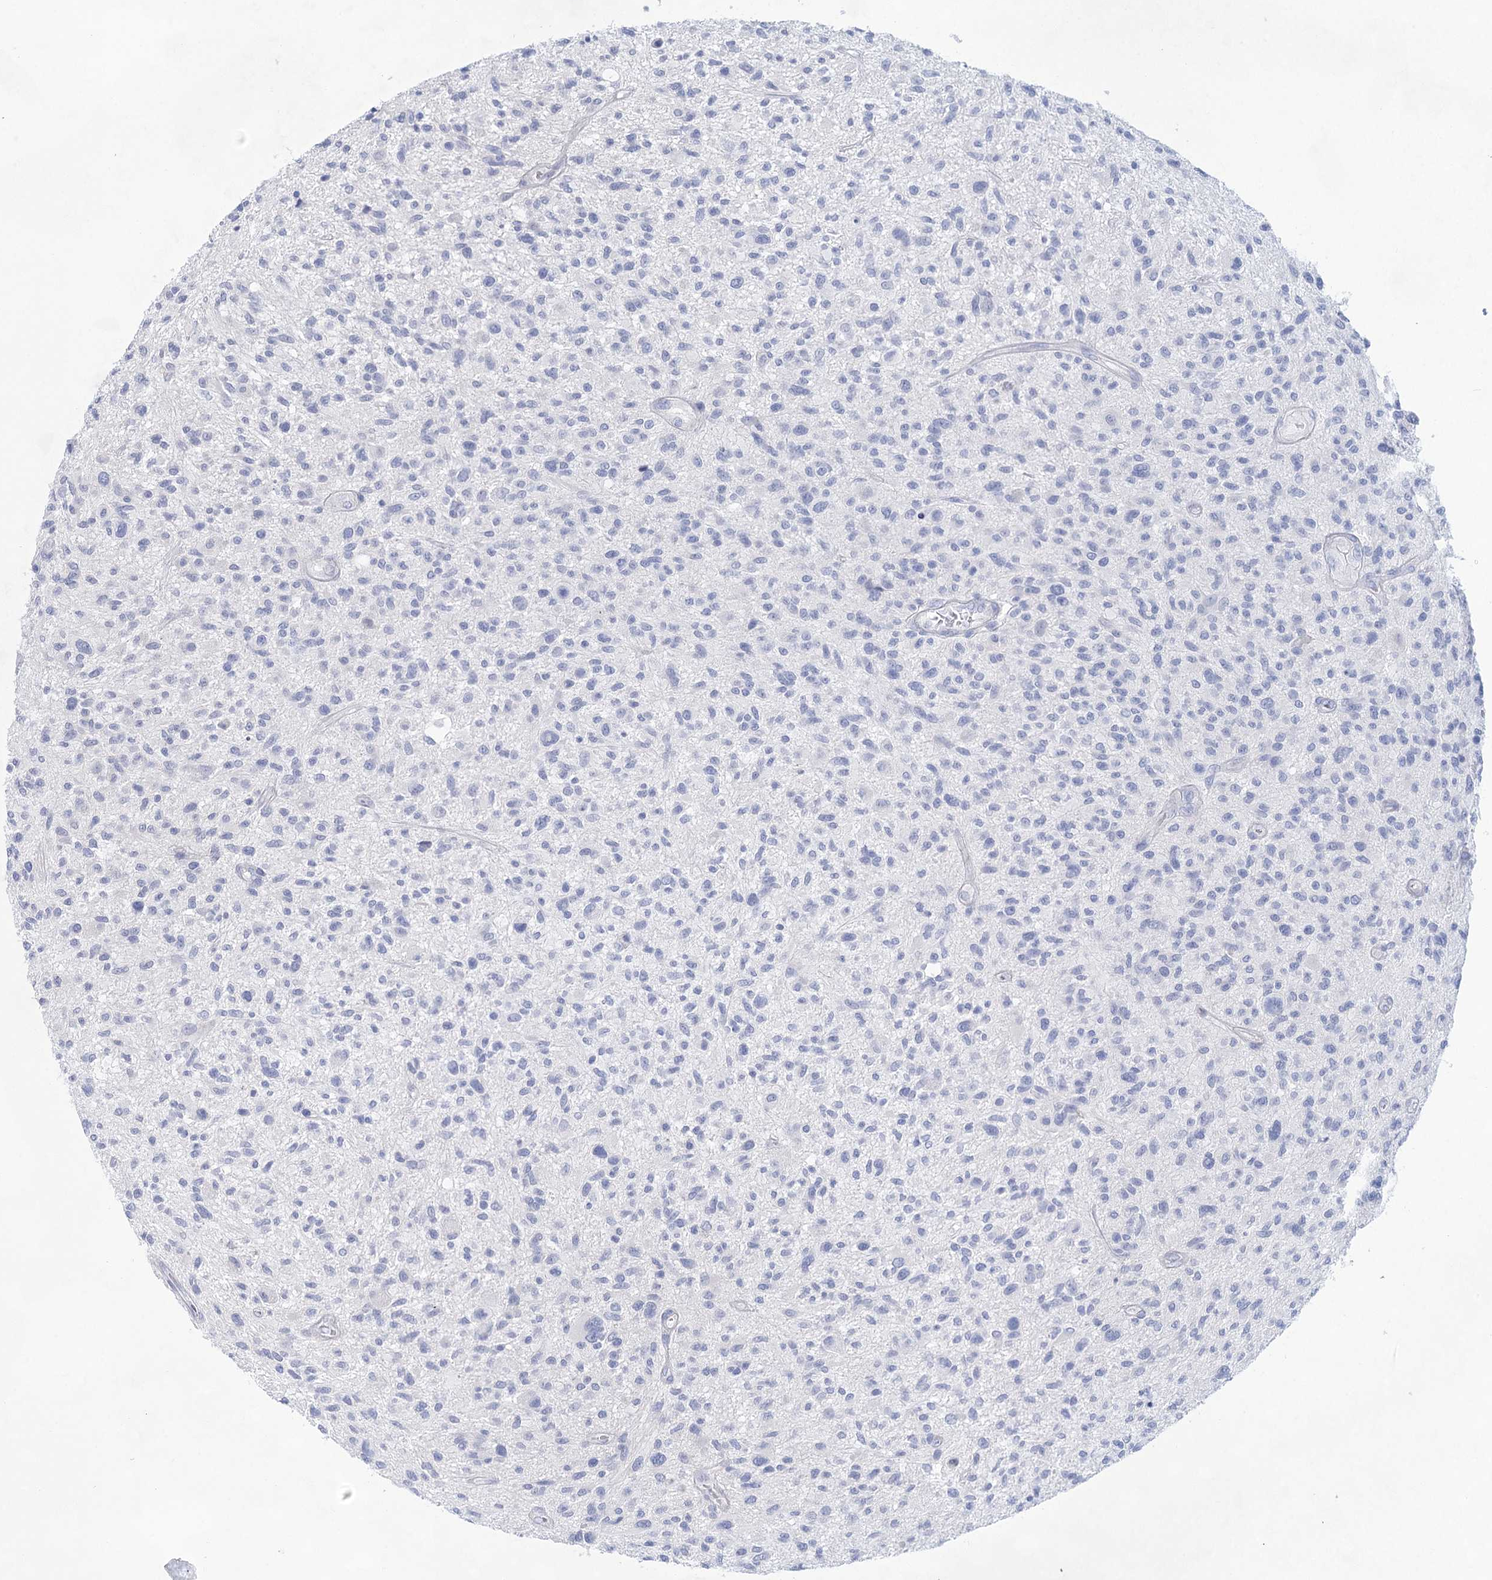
{"staining": {"intensity": "negative", "quantity": "none", "location": "none"}, "tissue": "glioma", "cell_type": "Tumor cells", "image_type": "cancer", "snomed": [{"axis": "morphology", "description": "Glioma, malignant, High grade"}, {"axis": "topography", "description": "Brain"}], "caption": "Glioma stained for a protein using IHC reveals no staining tumor cells.", "gene": "LALBA", "patient": {"sex": "male", "age": 47}}